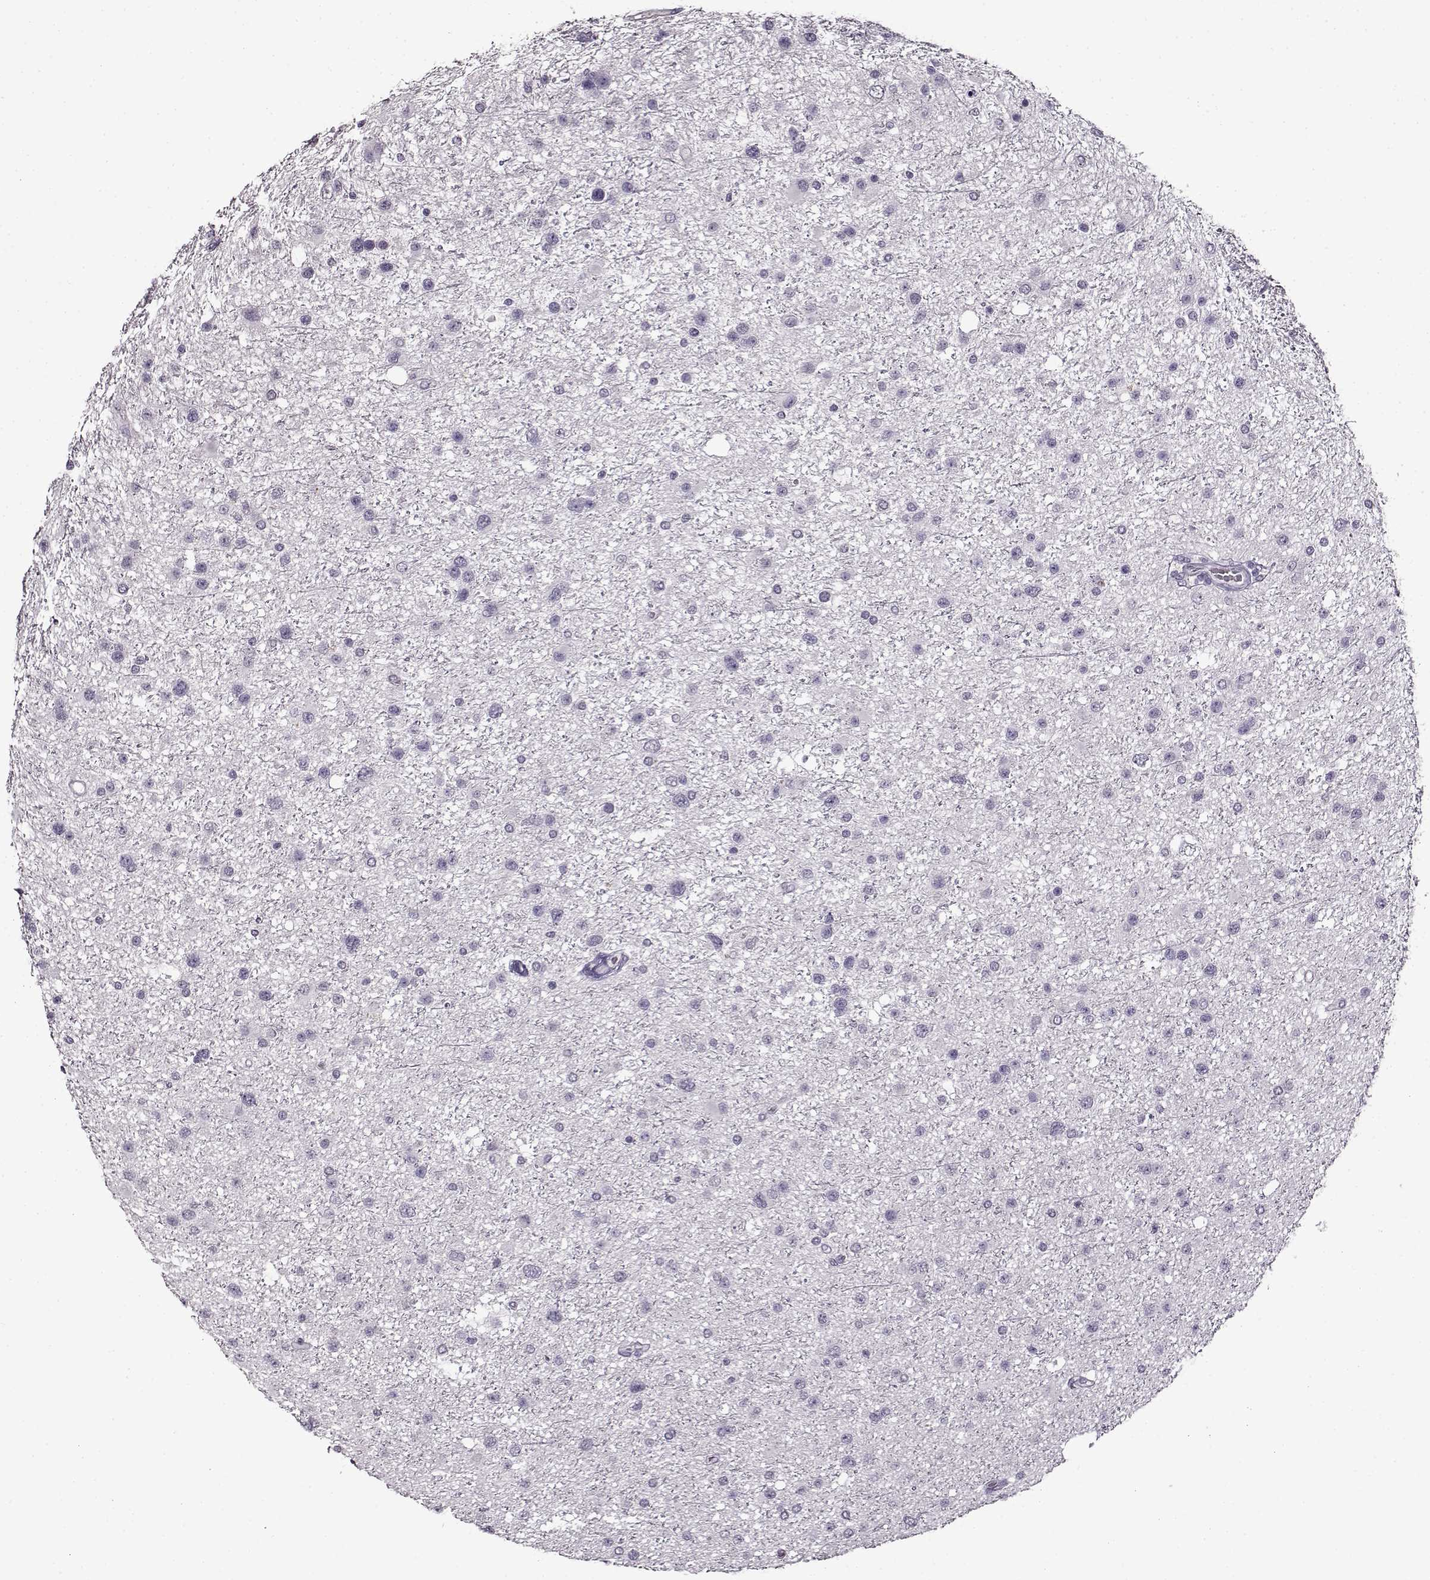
{"staining": {"intensity": "negative", "quantity": "none", "location": "none"}, "tissue": "glioma", "cell_type": "Tumor cells", "image_type": "cancer", "snomed": [{"axis": "morphology", "description": "Glioma, malignant, Low grade"}, {"axis": "topography", "description": "Brain"}], "caption": "This is an immunohistochemistry (IHC) micrograph of glioma. There is no positivity in tumor cells.", "gene": "FSHB", "patient": {"sex": "female", "age": 32}}